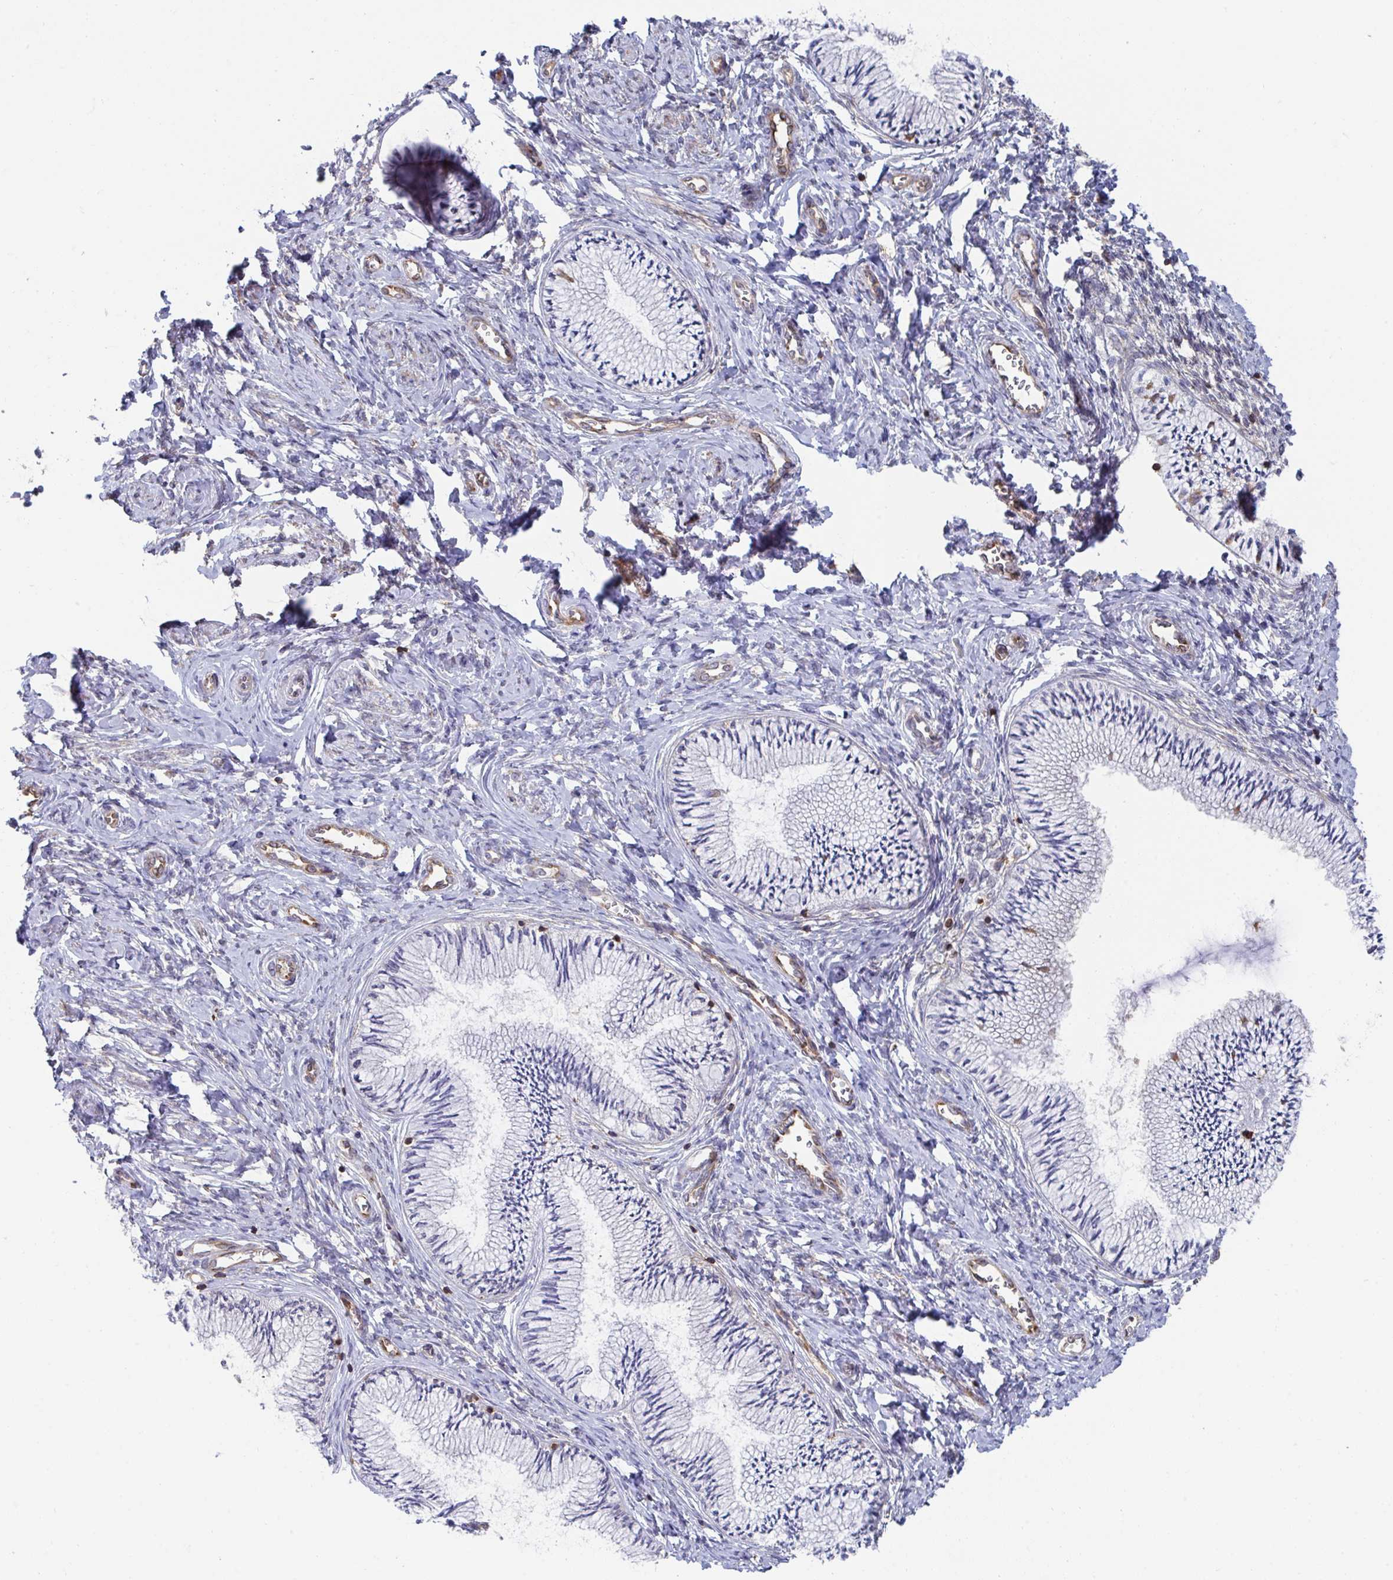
{"staining": {"intensity": "negative", "quantity": "none", "location": "none"}, "tissue": "cervix", "cell_type": "Glandular cells", "image_type": "normal", "snomed": [{"axis": "morphology", "description": "Normal tissue, NOS"}, {"axis": "topography", "description": "Cervix"}], "caption": "The histopathology image reveals no staining of glandular cells in benign cervix.", "gene": "WNK1", "patient": {"sex": "female", "age": 24}}